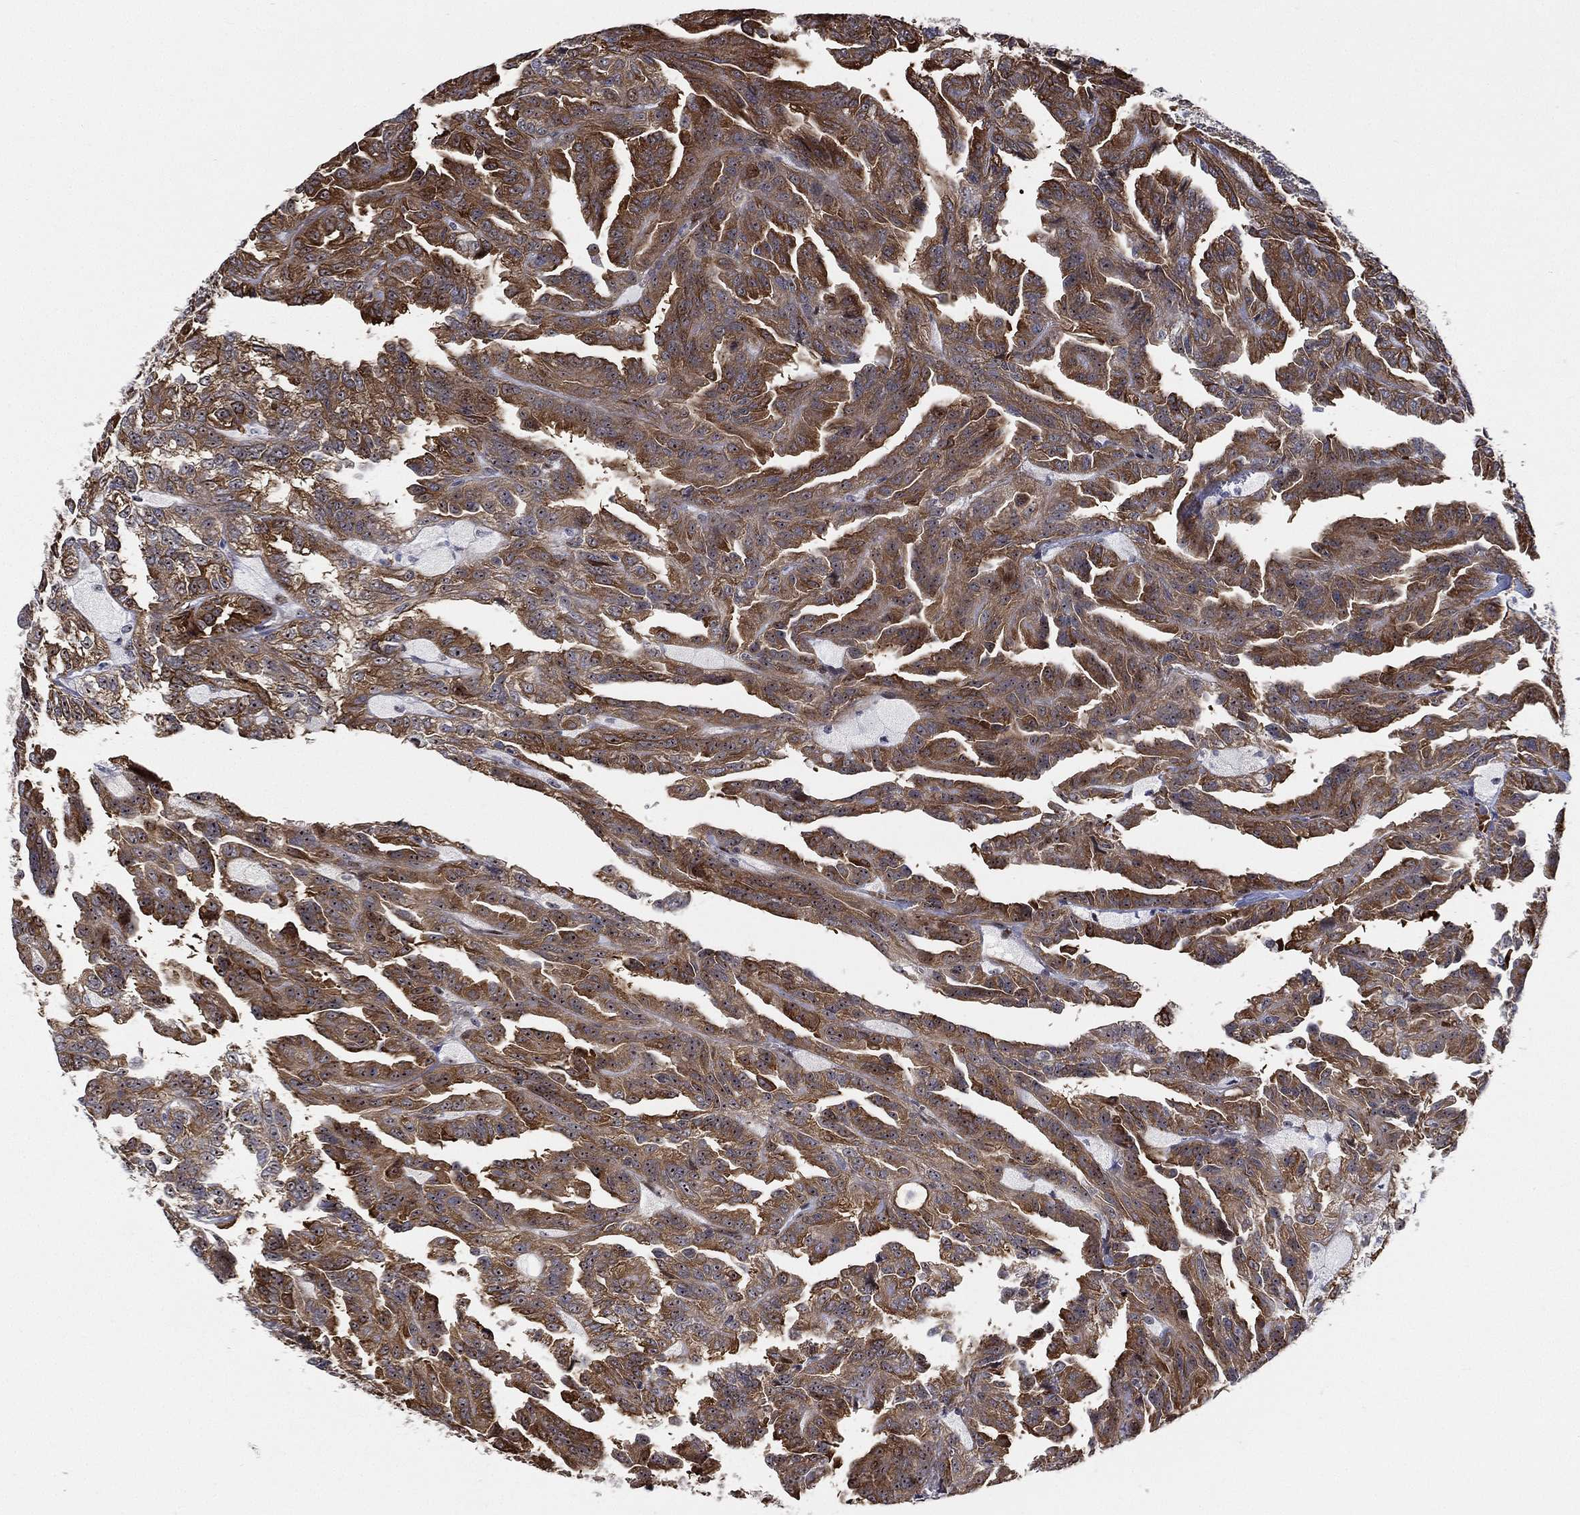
{"staining": {"intensity": "strong", "quantity": "25%-75%", "location": "cytoplasmic/membranous"}, "tissue": "renal cancer", "cell_type": "Tumor cells", "image_type": "cancer", "snomed": [{"axis": "morphology", "description": "Adenocarcinoma, NOS"}, {"axis": "topography", "description": "Kidney"}], "caption": "An IHC image of tumor tissue is shown. Protein staining in brown shows strong cytoplasmic/membranous positivity in renal cancer (adenocarcinoma) within tumor cells.", "gene": "VHL", "patient": {"sex": "male", "age": 79}}